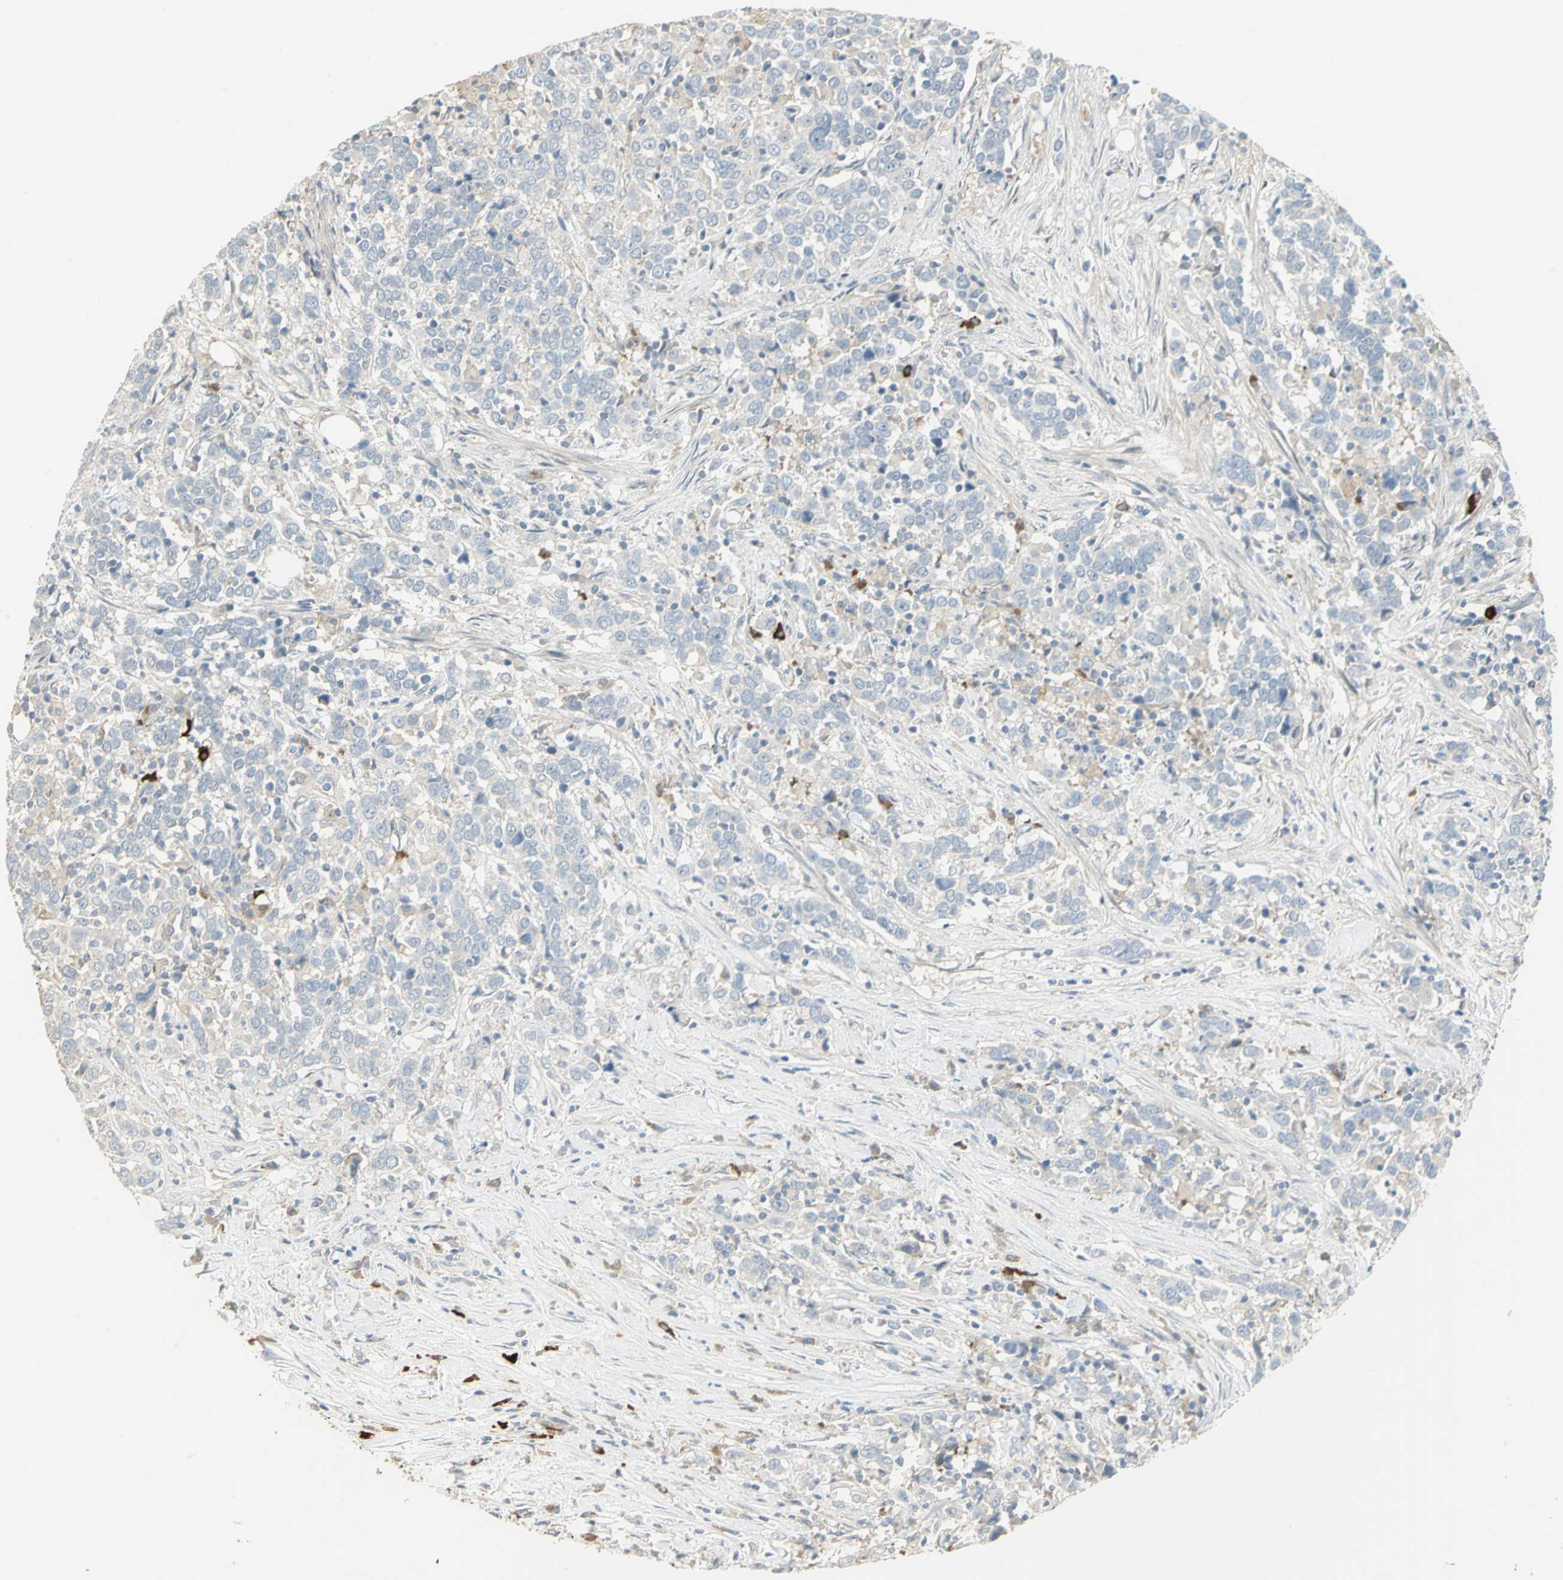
{"staining": {"intensity": "negative", "quantity": "none", "location": "none"}, "tissue": "urothelial cancer", "cell_type": "Tumor cells", "image_type": "cancer", "snomed": [{"axis": "morphology", "description": "Urothelial carcinoma, High grade"}, {"axis": "topography", "description": "Urinary bladder"}], "caption": "DAB immunohistochemical staining of human urothelial carcinoma (high-grade) shows no significant positivity in tumor cells.", "gene": "PROC", "patient": {"sex": "male", "age": 61}}